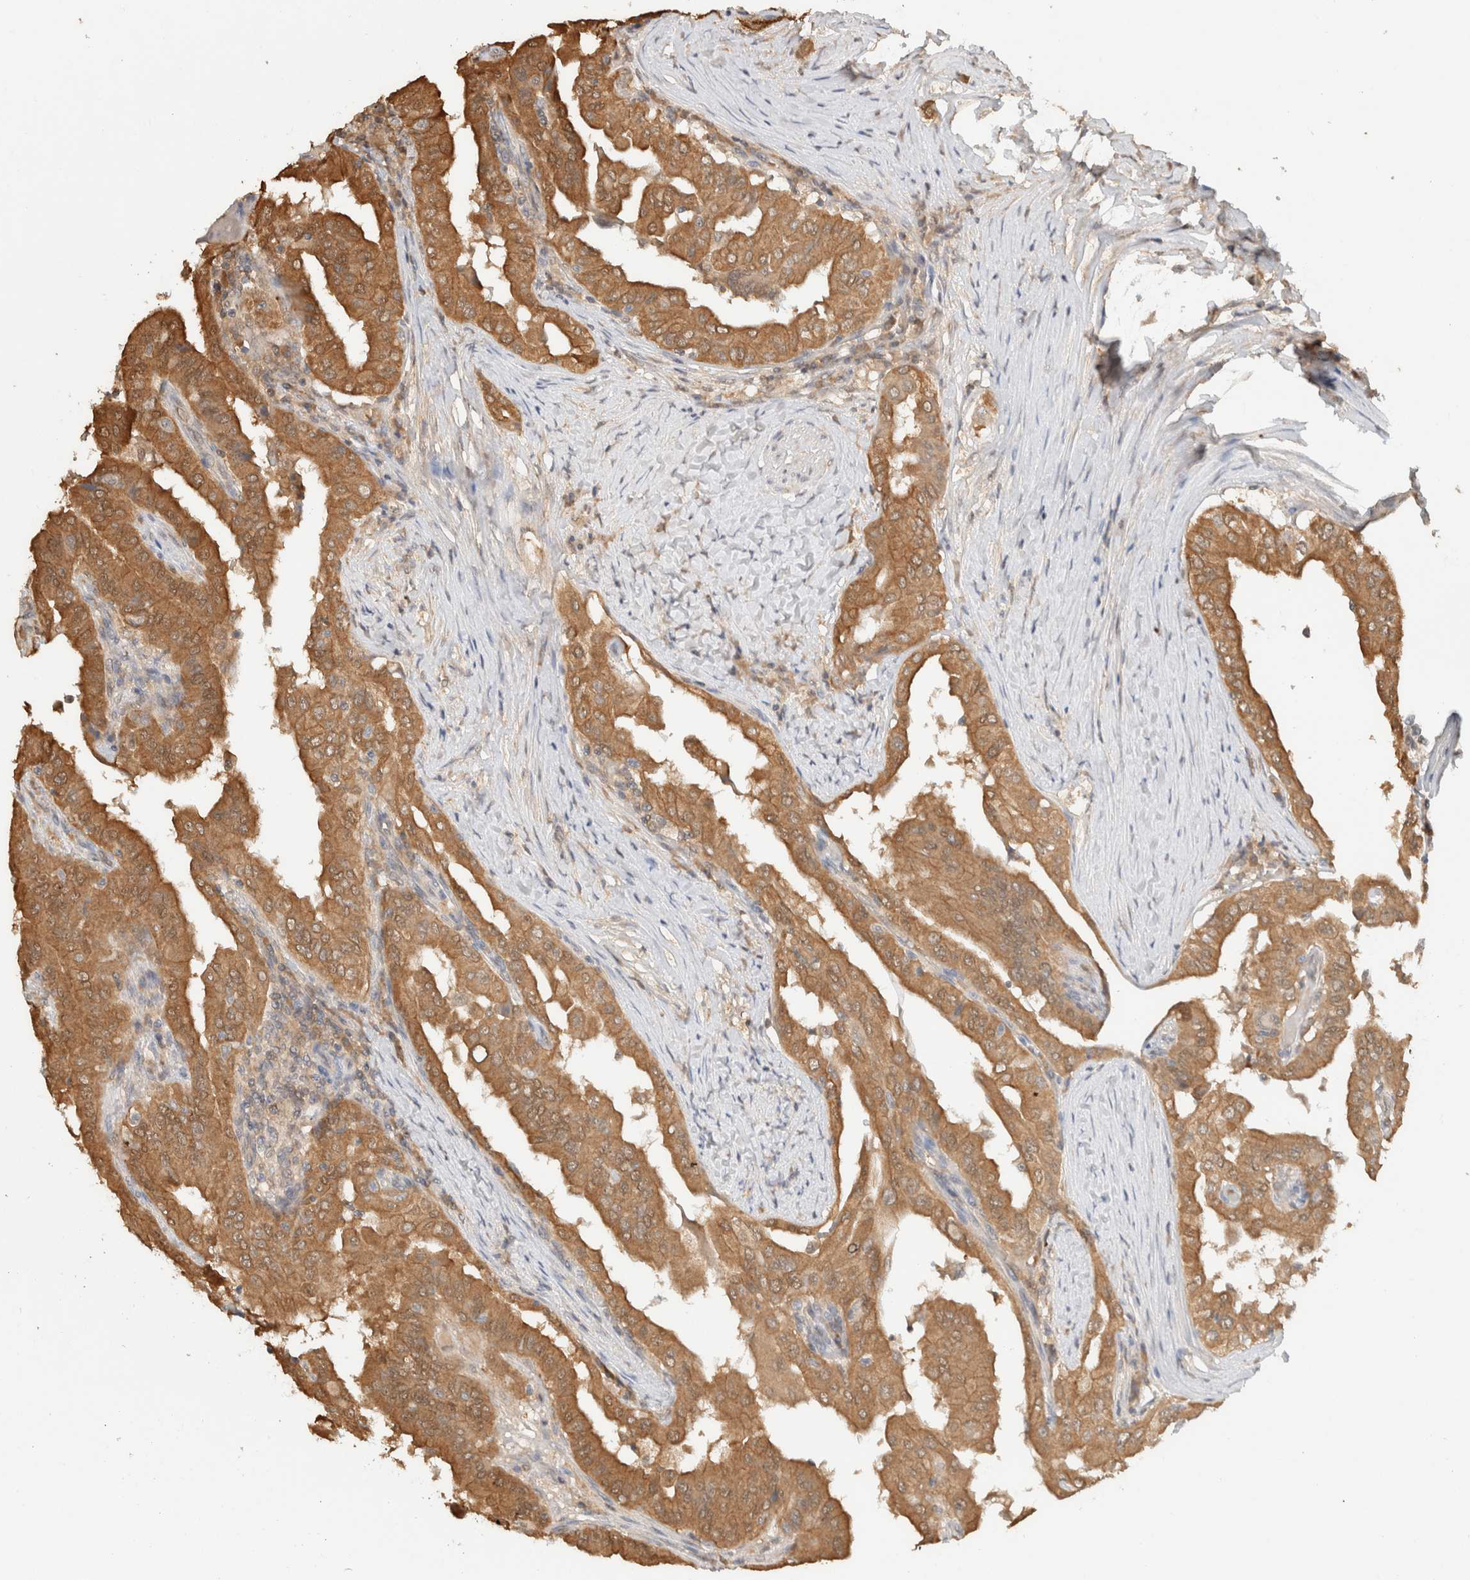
{"staining": {"intensity": "moderate", "quantity": ">75%", "location": "cytoplasmic/membranous,nuclear"}, "tissue": "thyroid cancer", "cell_type": "Tumor cells", "image_type": "cancer", "snomed": [{"axis": "morphology", "description": "Papillary adenocarcinoma, NOS"}, {"axis": "topography", "description": "Thyroid gland"}], "caption": "High-power microscopy captured an IHC image of thyroid papillary adenocarcinoma, revealing moderate cytoplasmic/membranous and nuclear staining in approximately >75% of tumor cells.", "gene": "CA13", "patient": {"sex": "male", "age": 33}}